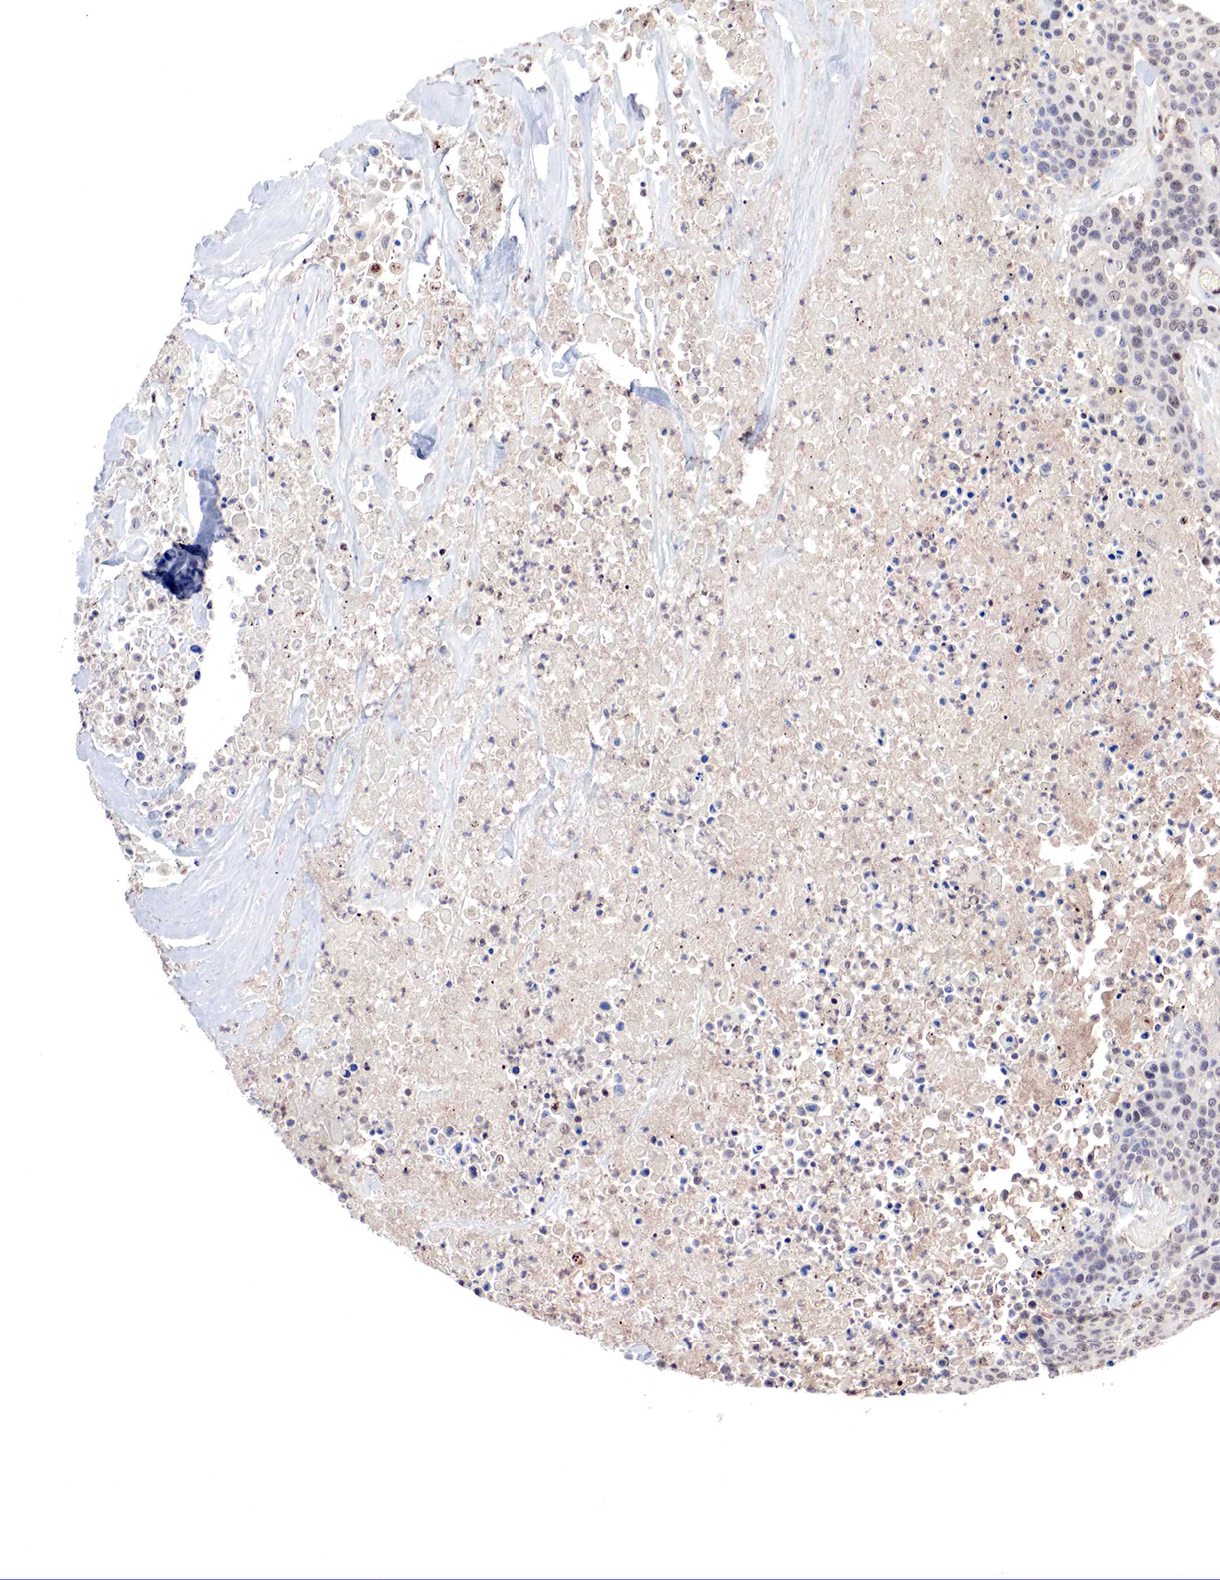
{"staining": {"intensity": "weak", "quantity": "25%-75%", "location": "cytoplasmic/membranous,nuclear"}, "tissue": "urothelial cancer", "cell_type": "Tumor cells", "image_type": "cancer", "snomed": [{"axis": "morphology", "description": "Urothelial carcinoma, High grade"}, {"axis": "topography", "description": "Urinary bladder"}], "caption": "Urothelial cancer stained with immunohistochemistry (IHC) reveals weak cytoplasmic/membranous and nuclear staining in approximately 25%-75% of tumor cells. (IHC, brightfield microscopy, high magnification).", "gene": "DACH2", "patient": {"sex": "male", "age": 74}}